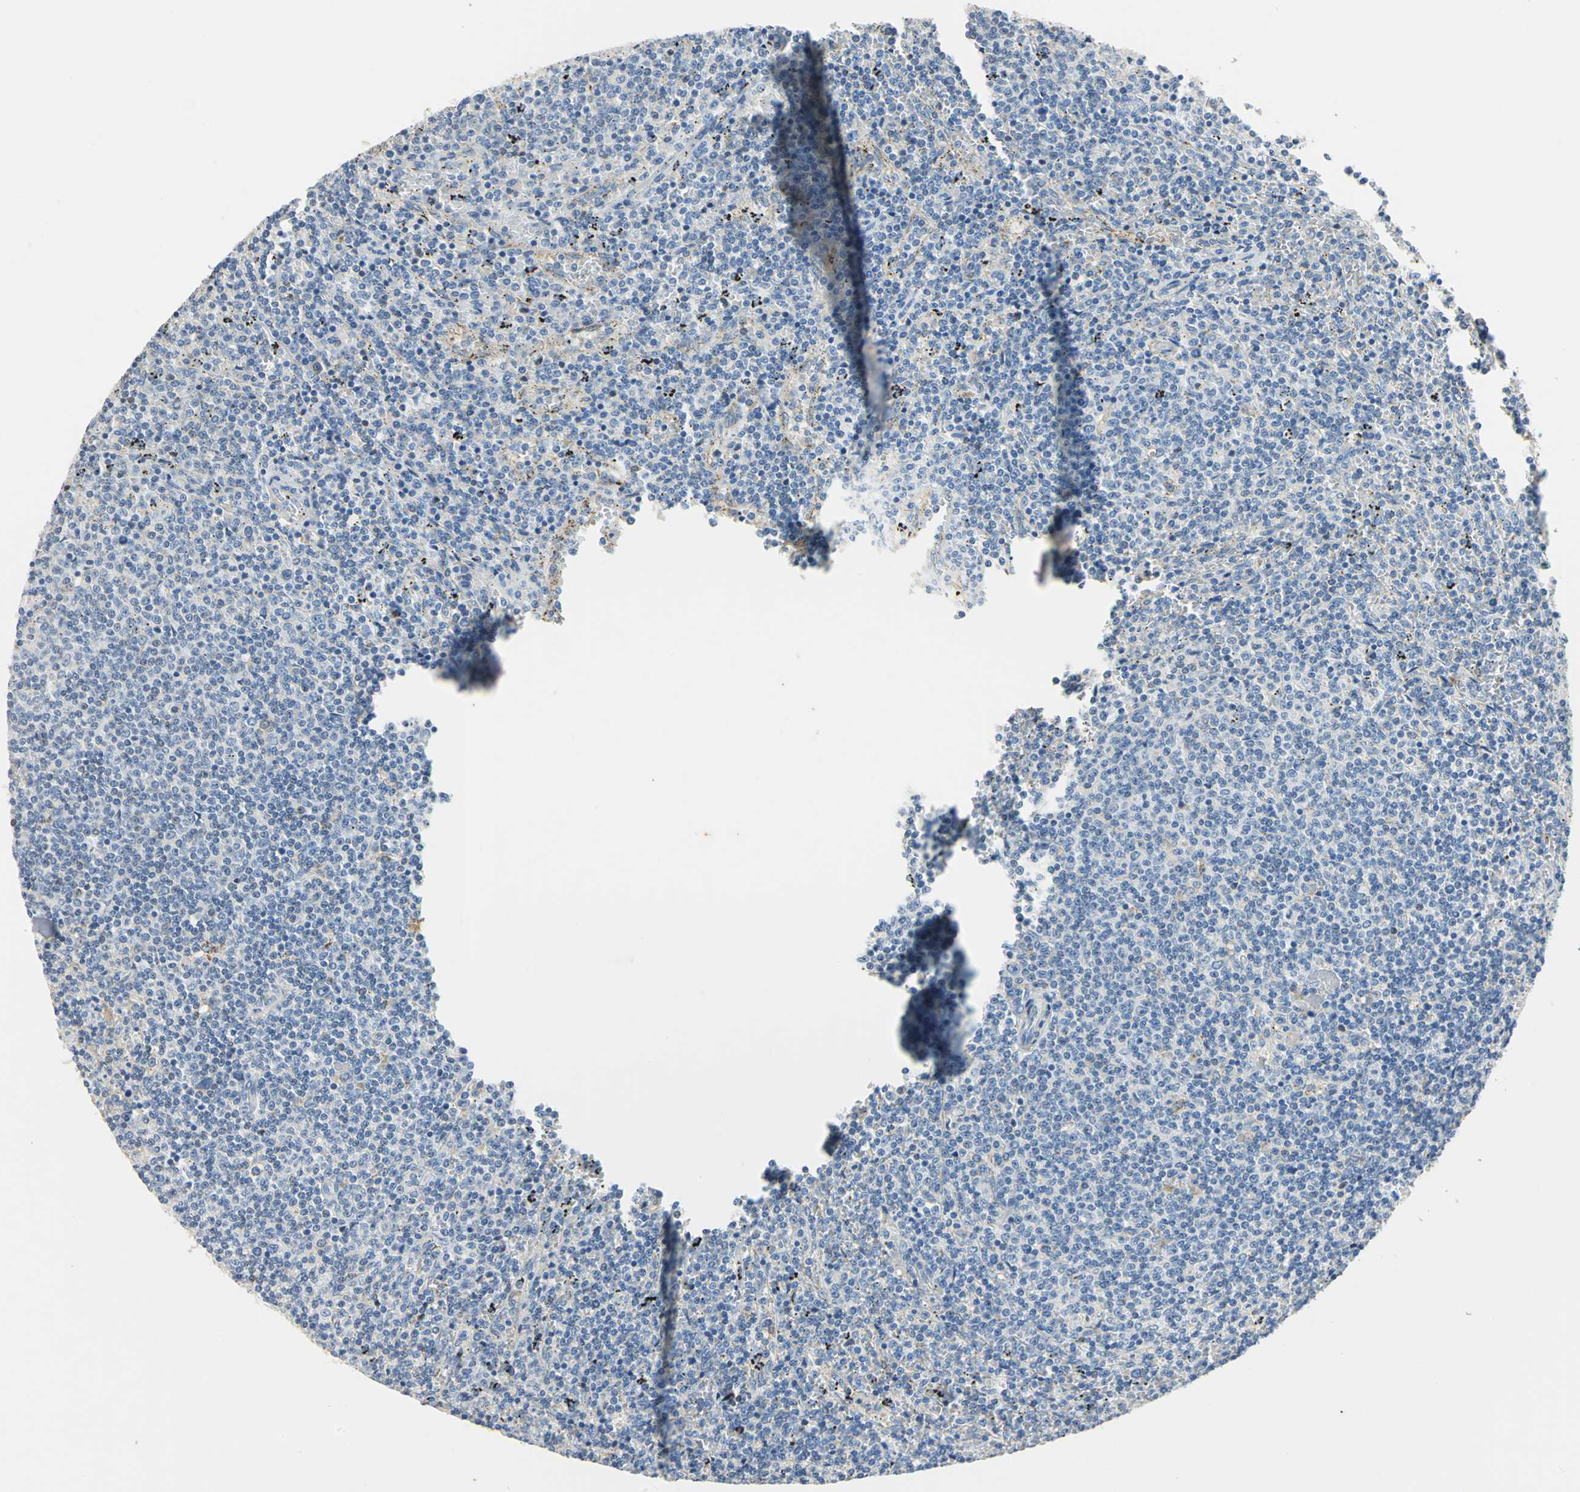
{"staining": {"intensity": "negative", "quantity": "none", "location": "none"}, "tissue": "lymphoma", "cell_type": "Tumor cells", "image_type": "cancer", "snomed": [{"axis": "morphology", "description": "Malignant lymphoma, non-Hodgkin's type, Low grade"}, {"axis": "topography", "description": "Spleen"}], "caption": "IHC of lymphoma shows no staining in tumor cells.", "gene": "ANXA4", "patient": {"sex": "female", "age": 50}}